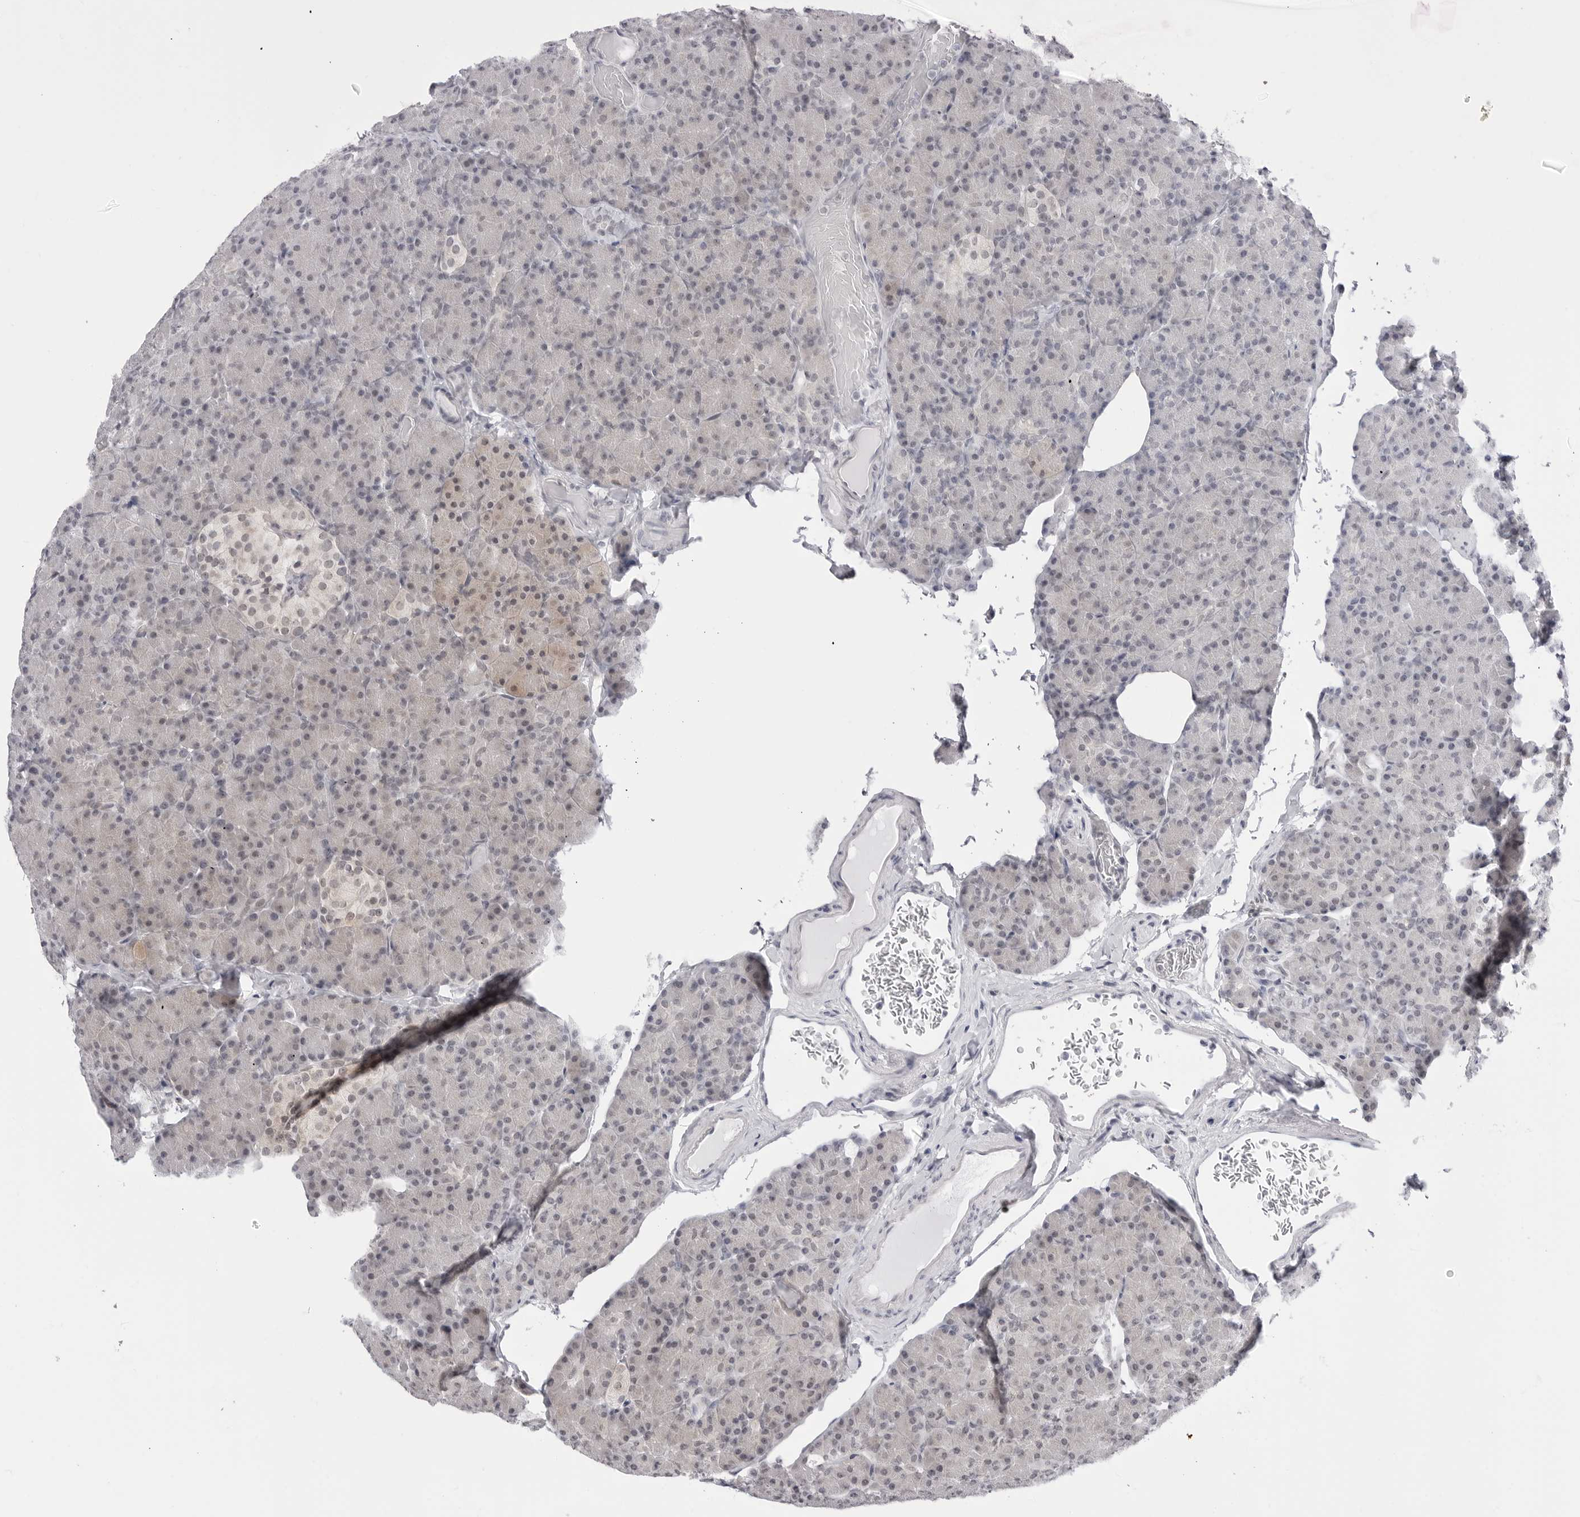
{"staining": {"intensity": "weak", "quantity": "25%-75%", "location": "cytoplasmic/membranous,nuclear"}, "tissue": "pancreas", "cell_type": "Exocrine glandular cells", "image_type": "normal", "snomed": [{"axis": "morphology", "description": "Normal tissue, NOS"}, {"axis": "topography", "description": "Pancreas"}], "caption": "Immunohistochemical staining of benign pancreas exhibits low levels of weak cytoplasmic/membranous,nuclear staining in approximately 25%-75% of exocrine glandular cells.", "gene": "PPP2R5C", "patient": {"sex": "female", "age": 43}}